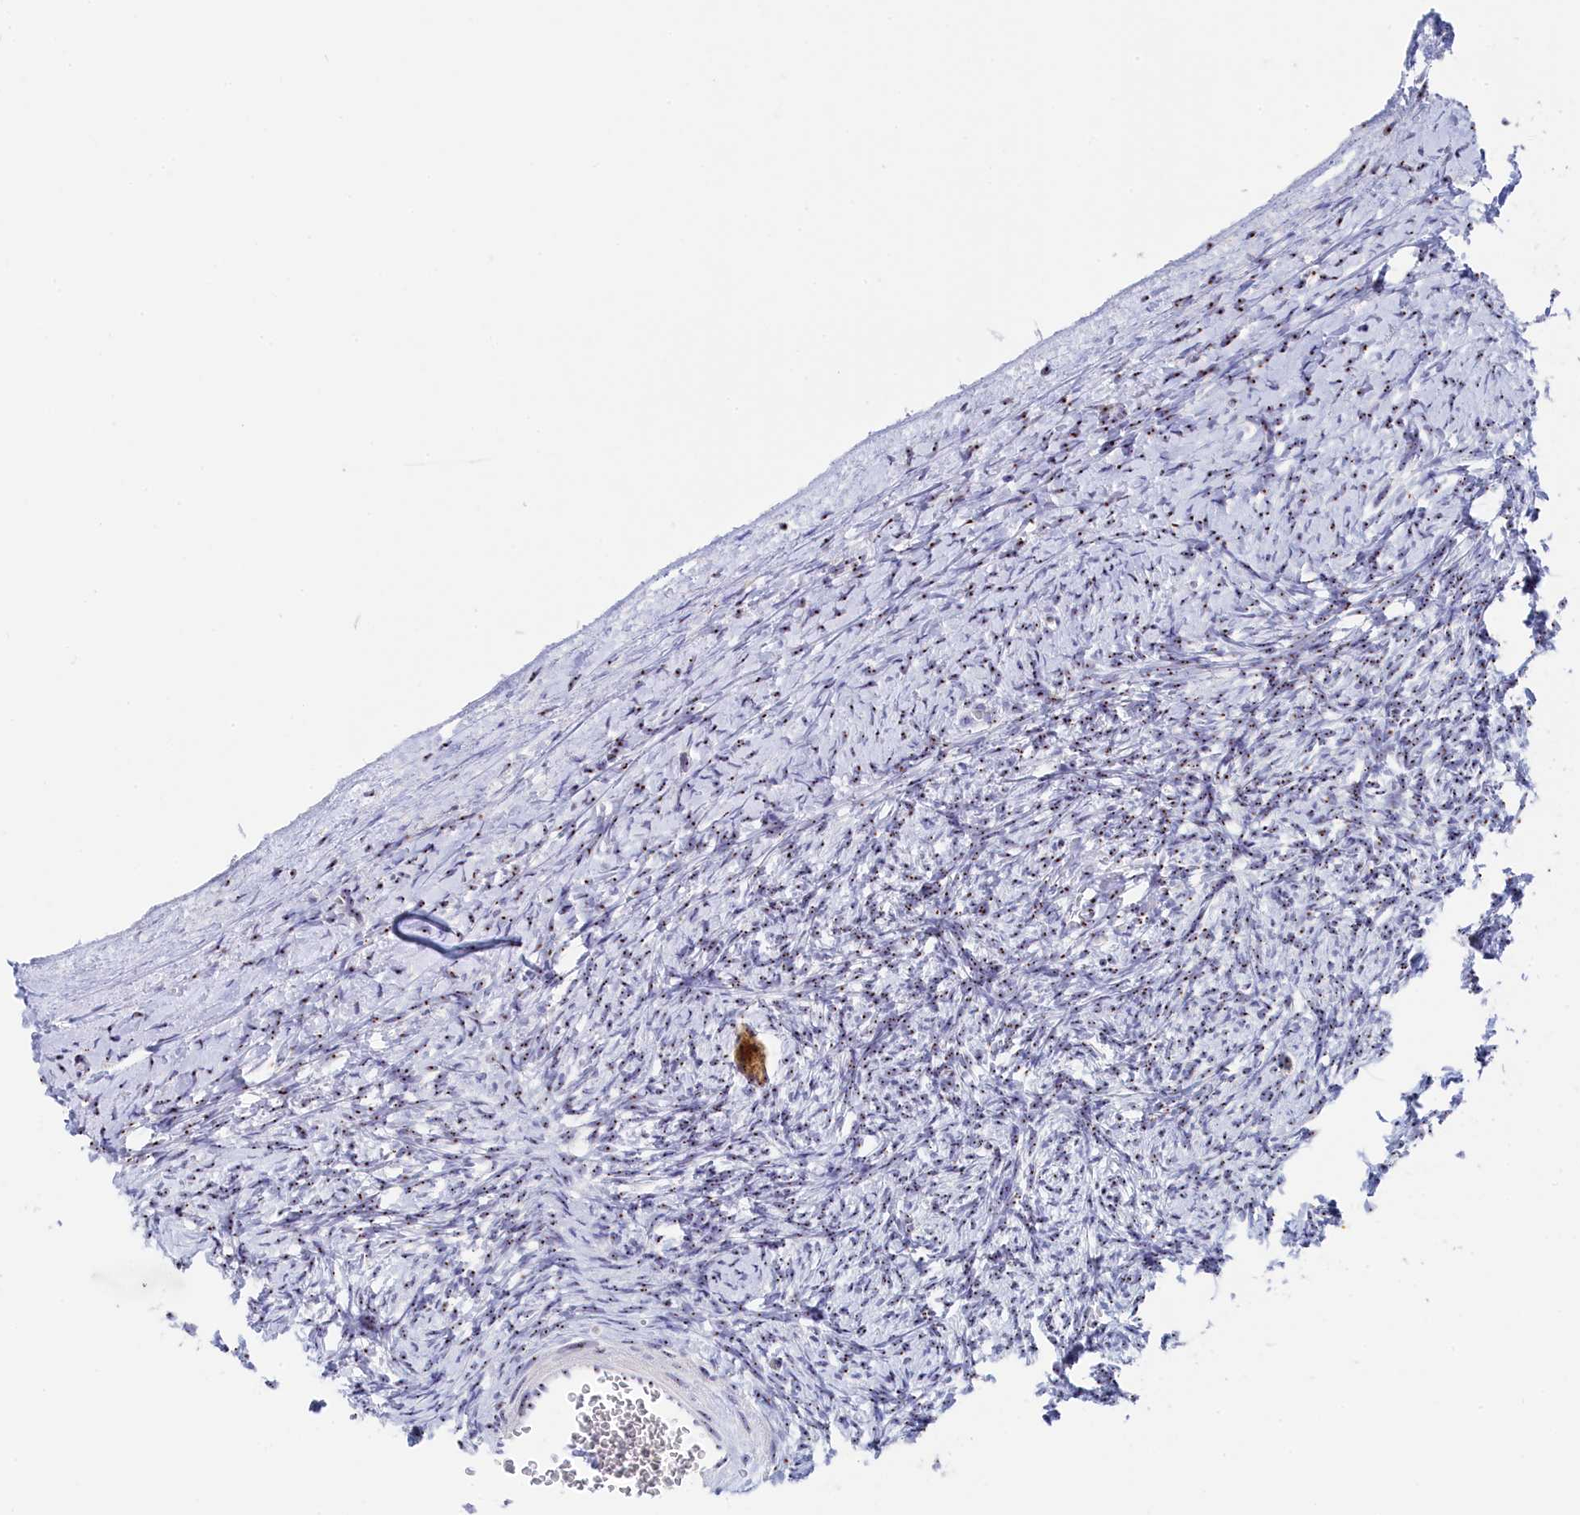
{"staining": {"intensity": "strong", "quantity": ">75%", "location": "nuclear"}, "tissue": "ovary", "cell_type": "Follicle cells", "image_type": "normal", "snomed": [{"axis": "morphology", "description": "Normal tissue, NOS"}, {"axis": "morphology", "description": "Developmental malformation"}, {"axis": "topography", "description": "Ovary"}], "caption": "Immunohistochemical staining of normal ovary exhibits strong nuclear protein expression in approximately >75% of follicle cells.", "gene": "RSL1D1", "patient": {"sex": "female", "age": 39}}